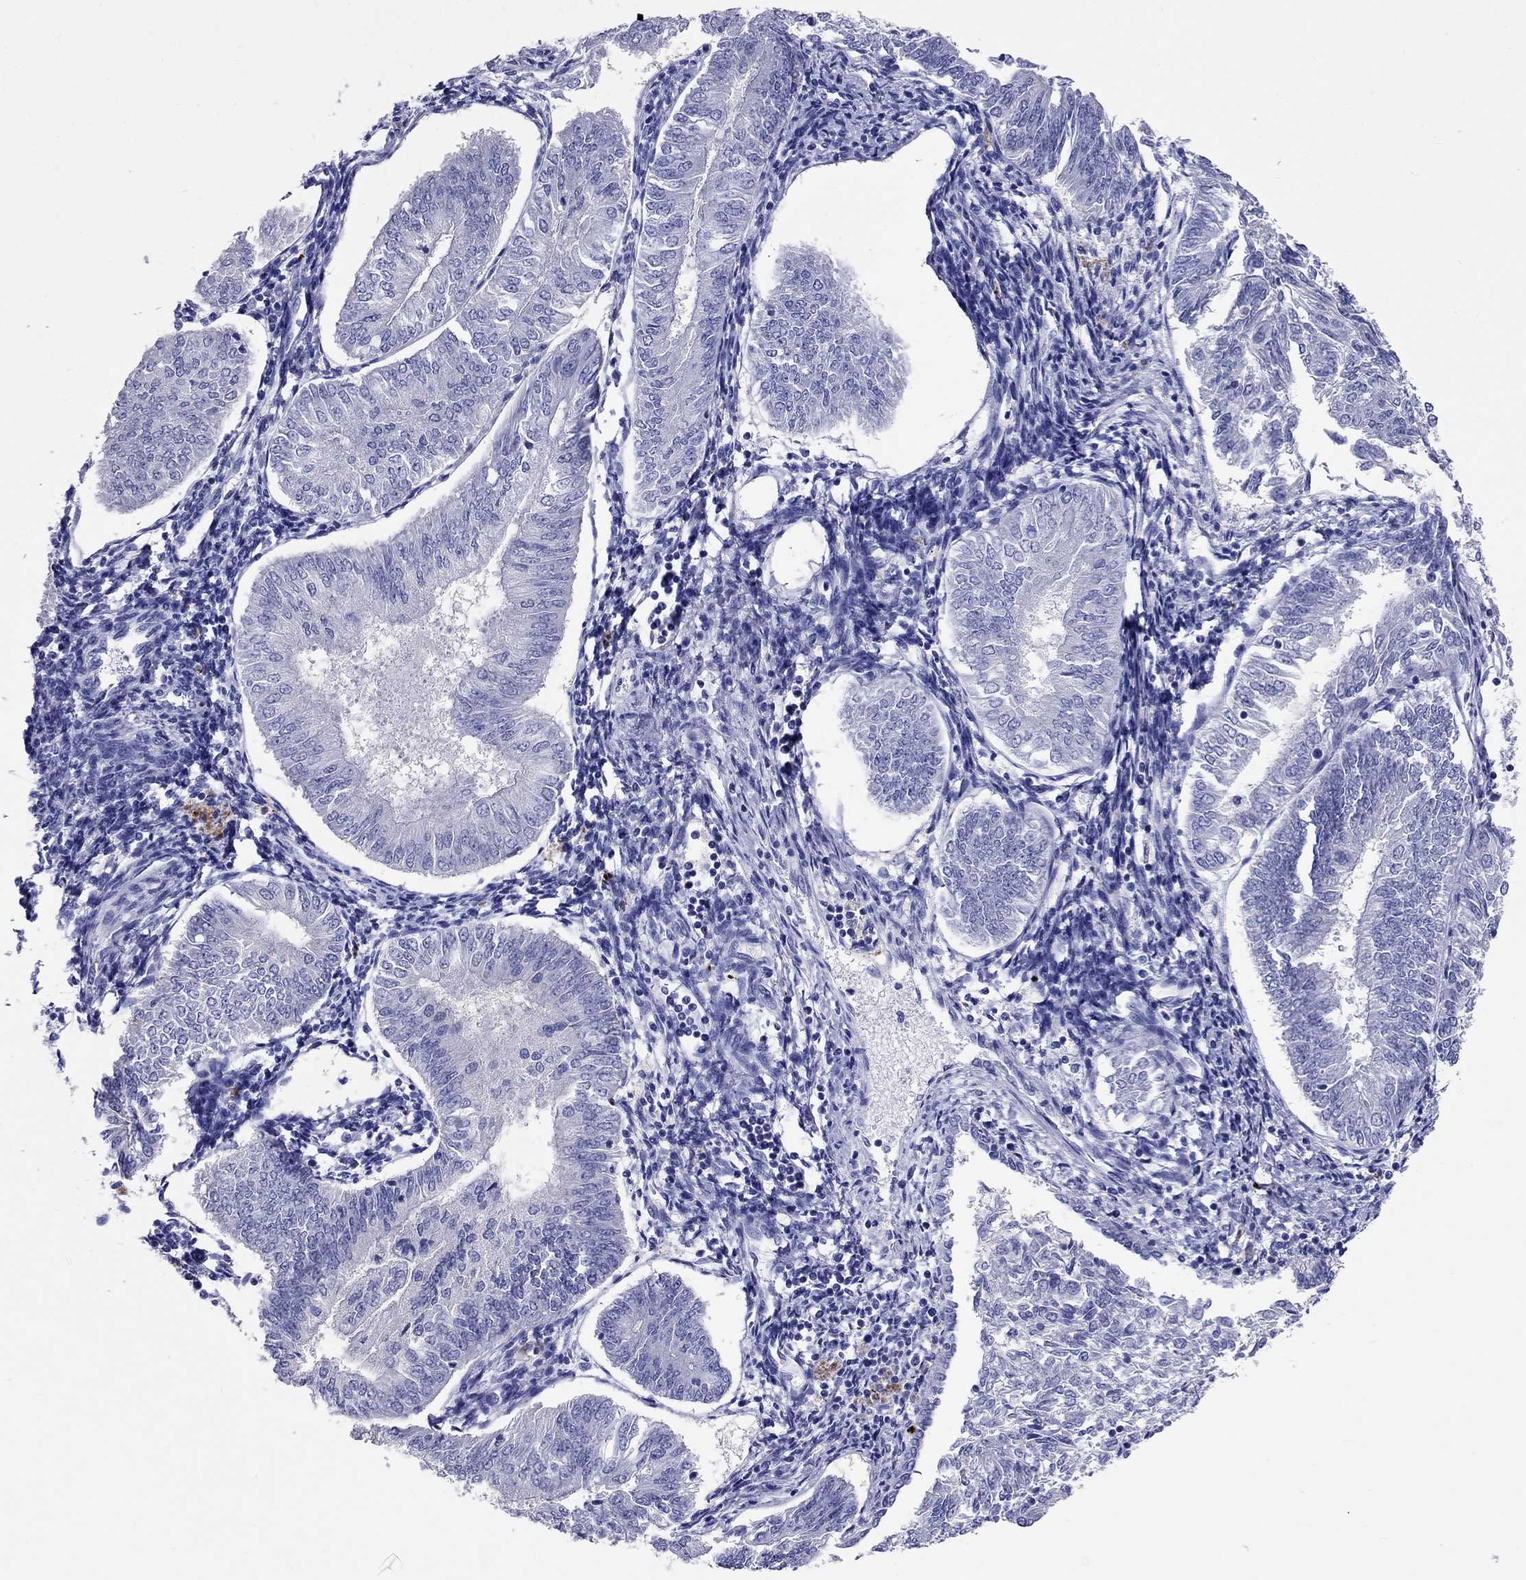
{"staining": {"intensity": "negative", "quantity": "none", "location": "none"}, "tissue": "endometrial cancer", "cell_type": "Tumor cells", "image_type": "cancer", "snomed": [{"axis": "morphology", "description": "Adenocarcinoma, NOS"}, {"axis": "topography", "description": "Endometrium"}], "caption": "This histopathology image is of endometrial cancer (adenocarcinoma) stained with IHC to label a protein in brown with the nuclei are counter-stained blue. There is no staining in tumor cells.", "gene": "CALHM1", "patient": {"sex": "female", "age": 58}}